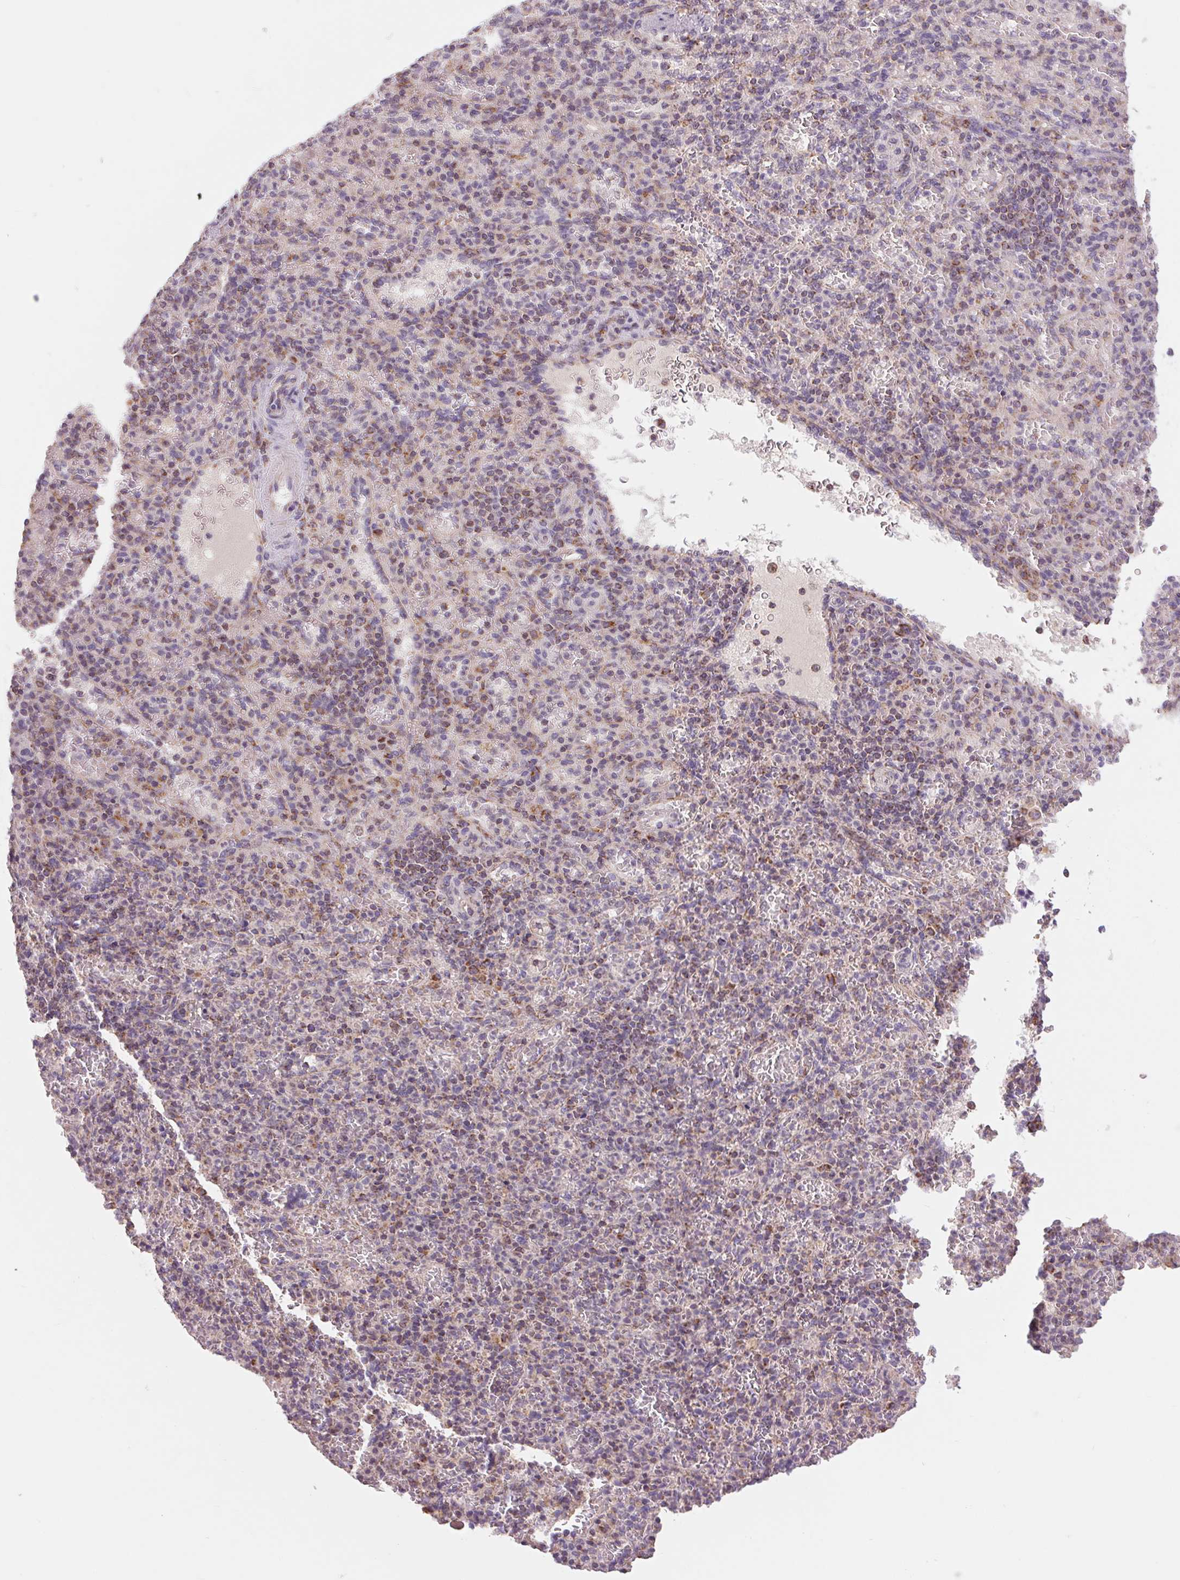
{"staining": {"intensity": "moderate", "quantity": "25%-75%", "location": "cytoplasmic/membranous"}, "tissue": "spleen", "cell_type": "Cells in red pulp", "image_type": "normal", "snomed": [{"axis": "morphology", "description": "Normal tissue, NOS"}, {"axis": "topography", "description": "Spleen"}], "caption": "DAB (3,3'-diaminobenzidine) immunohistochemical staining of benign human spleen exhibits moderate cytoplasmic/membranous protein staining in about 25%-75% of cells in red pulp.", "gene": "COX6A1", "patient": {"sex": "female", "age": 74}}